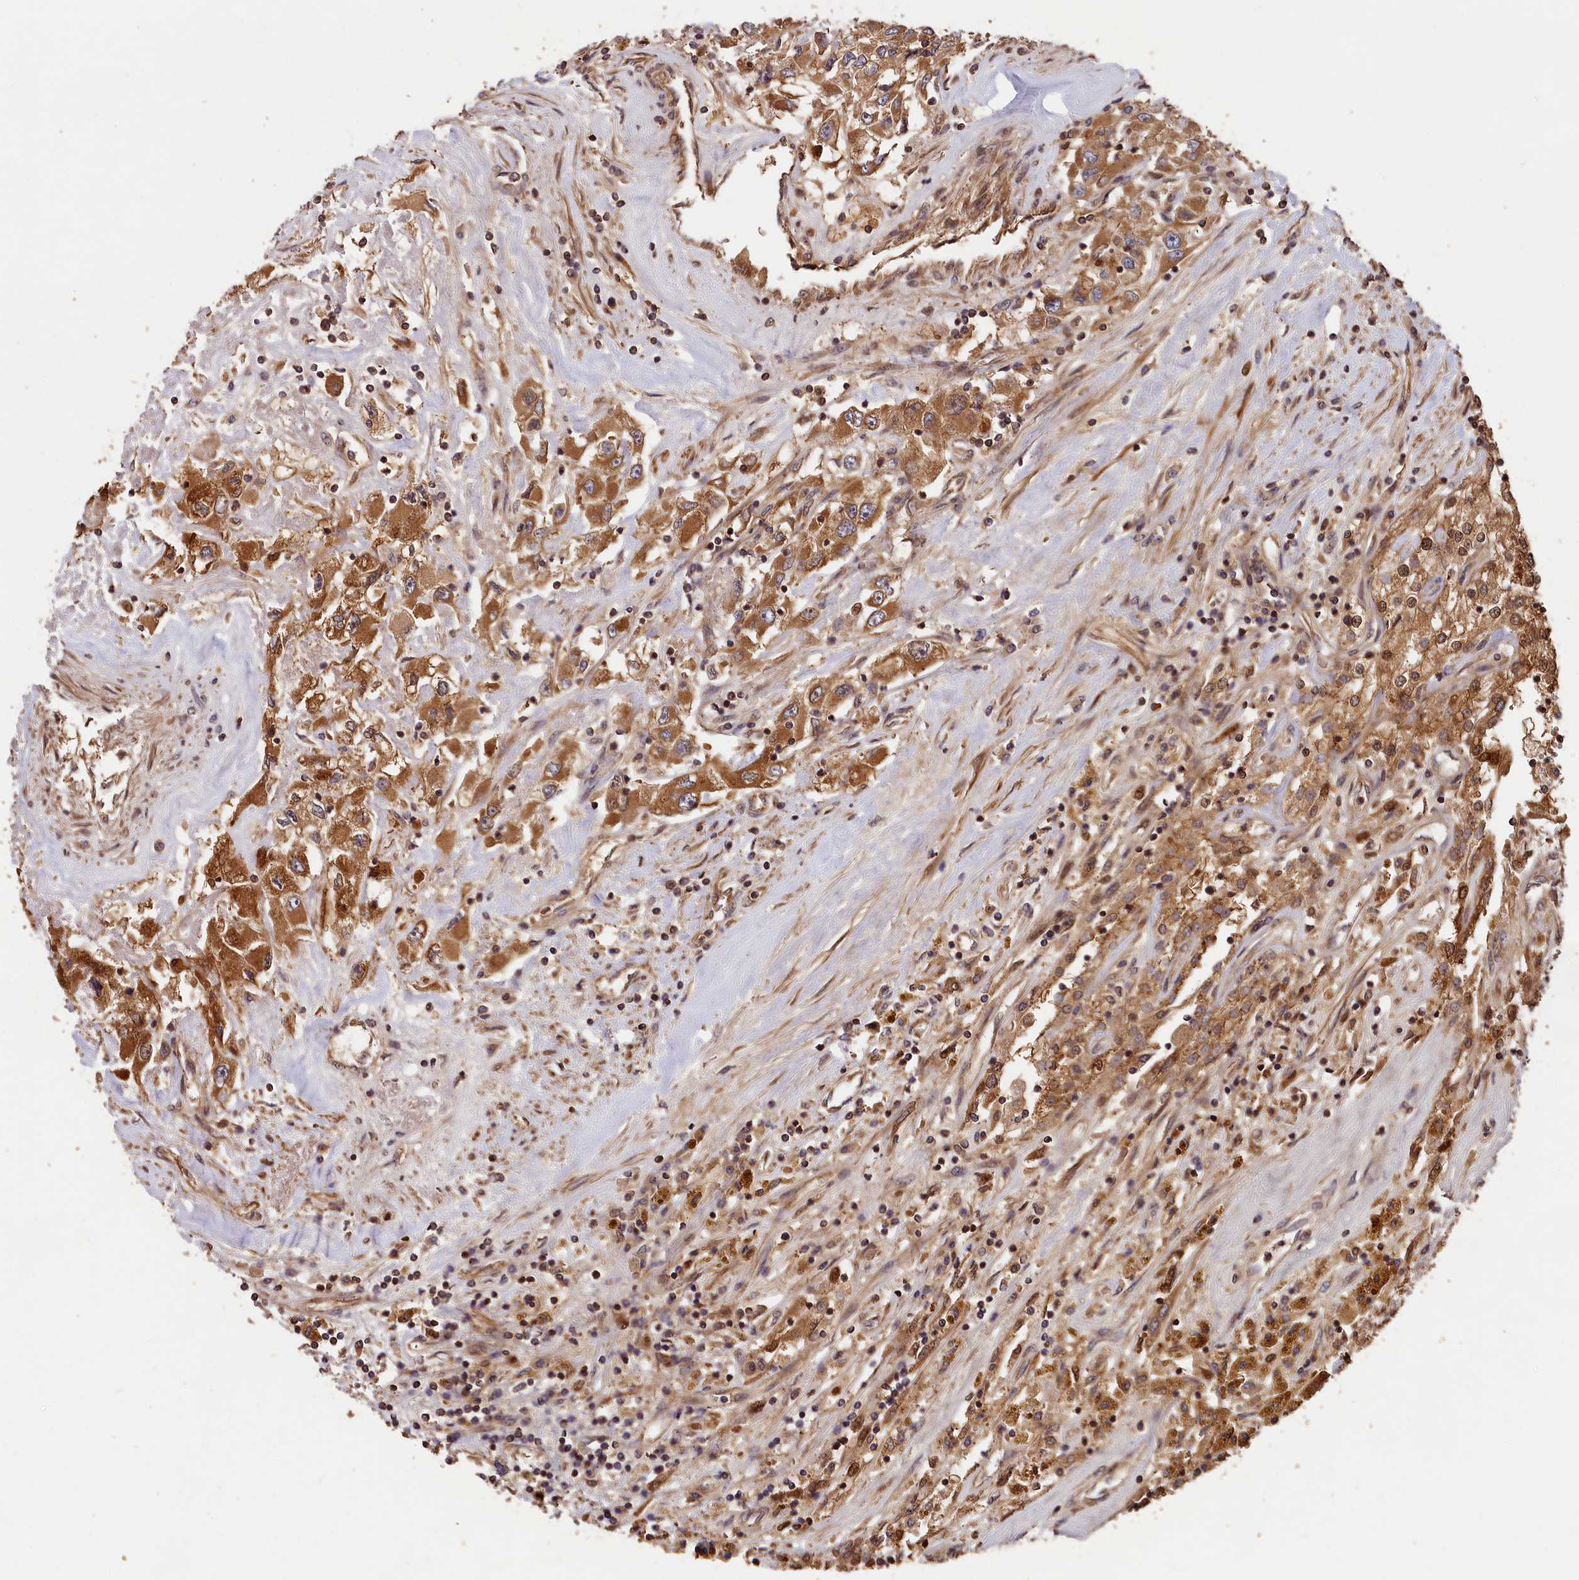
{"staining": {"intensity": "strong", "quantity": "25%-75%", "location": "cytoplasmic/membranous,nuclear"}, "tissue": "renal cancer", "cell_type": "Tumor cells", "image_type": "cancer", "snomed": [{"axis": "morphology", "description": "Adenocarcinoma, NOS"}, {"axis": "topography", "description": "Kidney"}], "caption": "IHC photomicrograph of neoplastic tissue: renal cancer (adenocarcinoma) stained using IHC shows high levels of strong protein expression localized specifically in the cytoplasmic/membranous and nuclear of tumor cells, appearing as a cytoplasmic/membranous and nuclear brown color.", "gene": "HMOX2", "patient": {"sex": "female", "age": 52}}